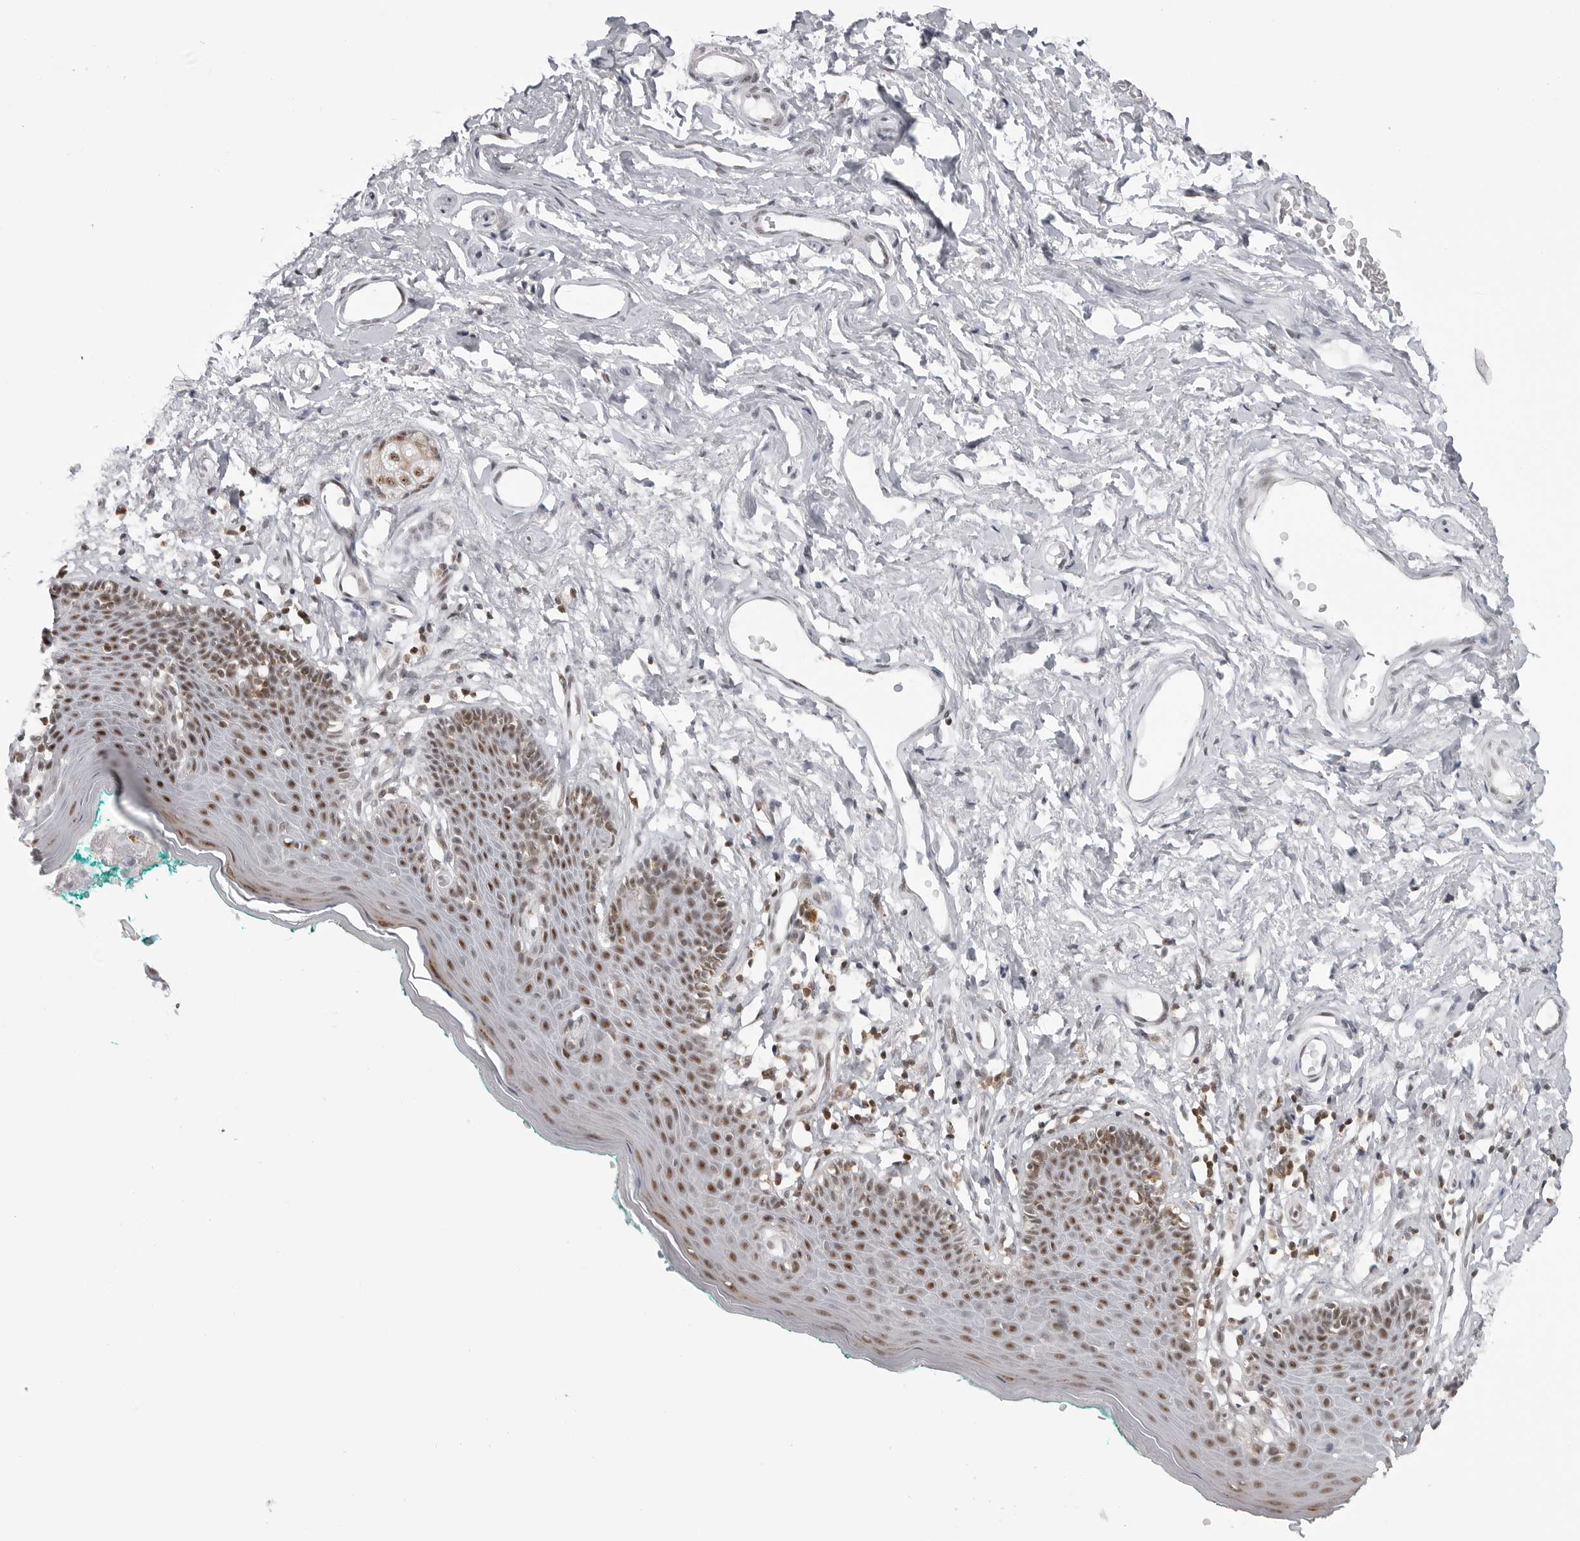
{"staining": {"intensity": "moderate", "quantity": "25%-75%", "location": "nuclear"}, "tissue": "skin", "cell_type": "Epidermal cells", "image_type": "normal", "snomed": [{"axis": "morphology", "description": "Normal tissue, NOS"}, {"axis": "topography", "description": "Vulva"}], "caption": "Protein expression analysis of normal skin demonstrates moderate nuclear staining in approximately 25%-75% of epidermal cells.", "gene": "WRAP53", "patient": {"sex": "female", "age": 66}}